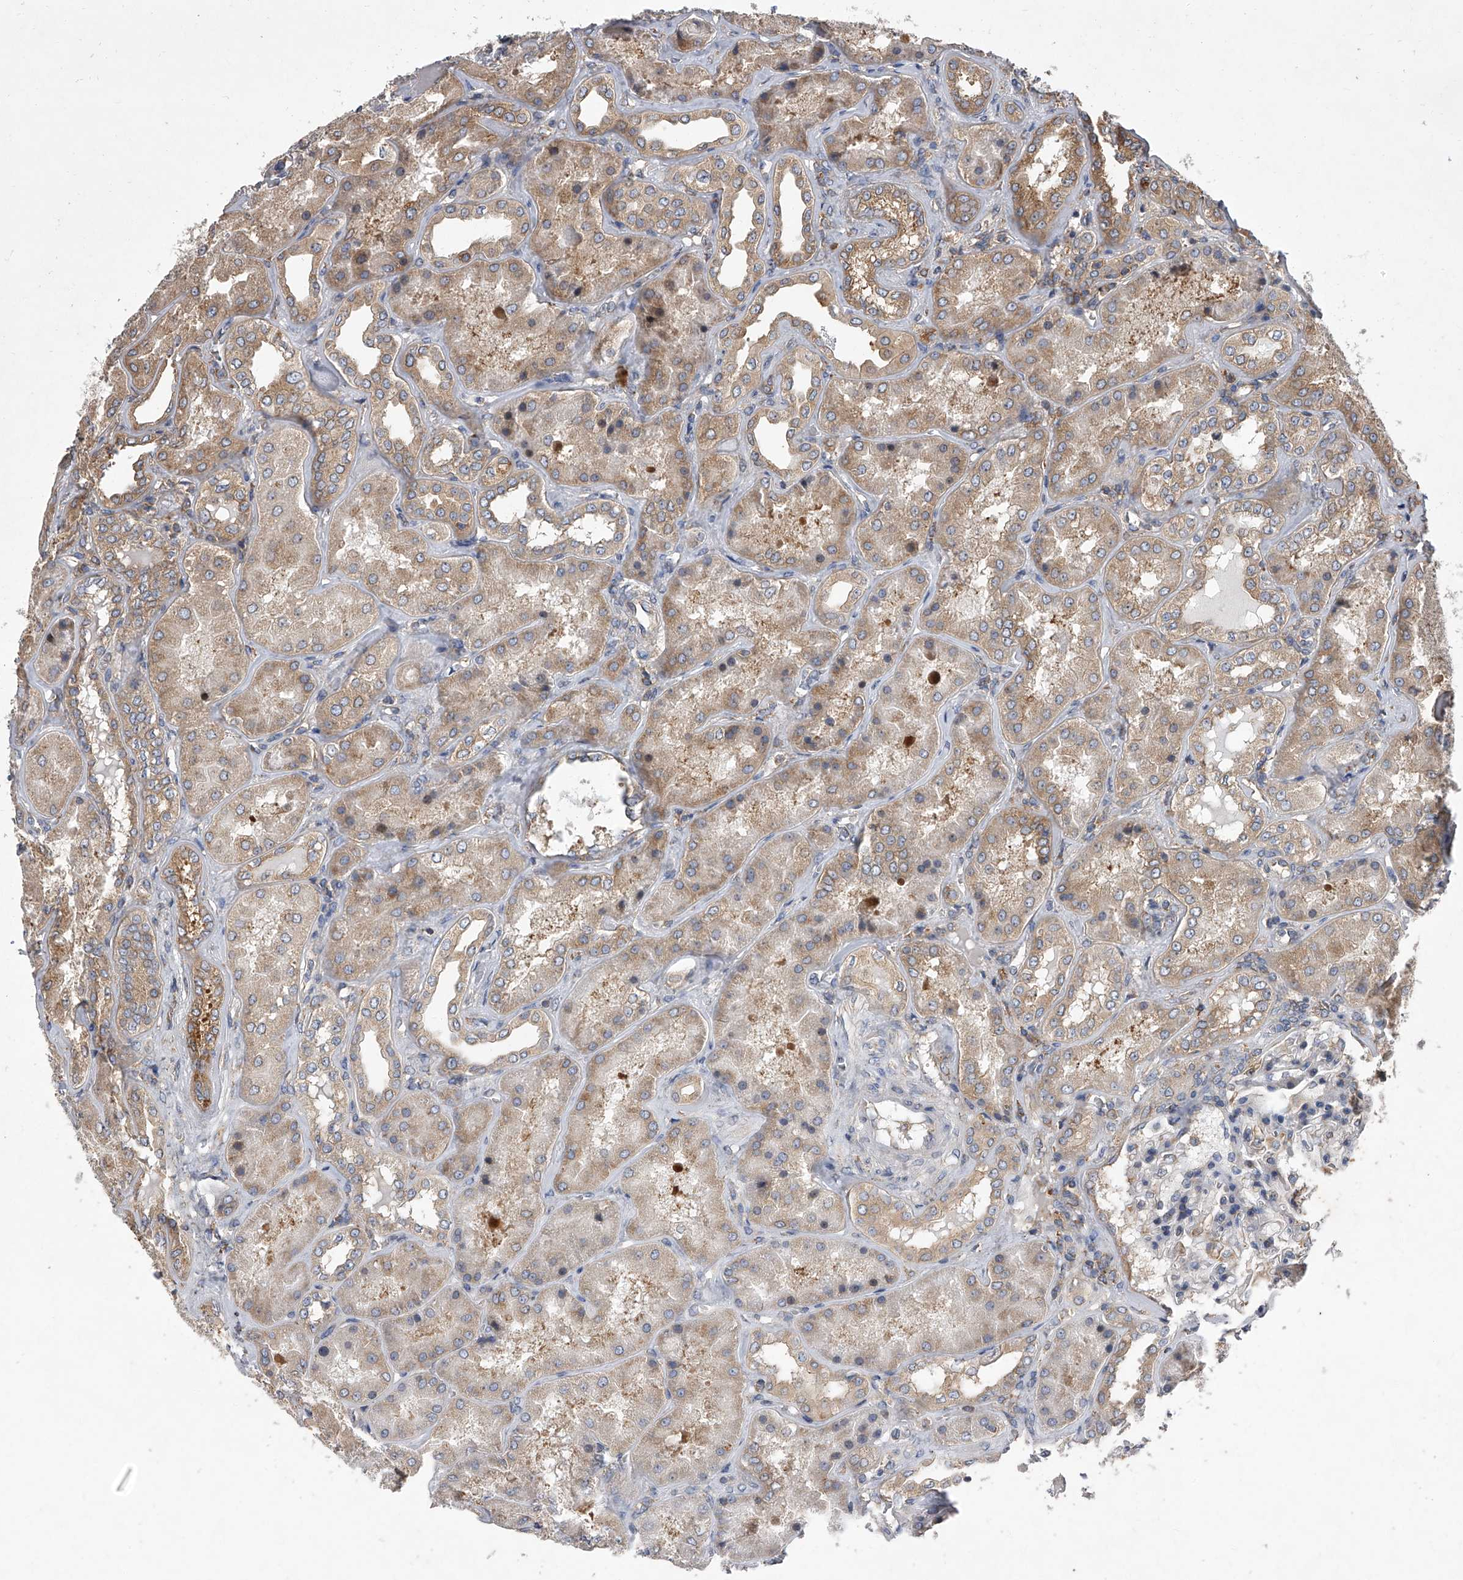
{"staining": {"intensity": "moderate", "quantity": "25%-75%", "location": "cytoplasmic/membranous"}, "tissue": "kidney", "cell_type": "Cells in glomeruli", "image_type": "normal", "snomed": [{"axis": "morphology", "description": "Normal tissue, NOS"}, {"axis": "topography", "description": "Kidney"}], "caption": "This micrograph exhibits benign kidney stained with immunohistochemistry to label a protein in brown. The cytoplasmic/membranous of cells in glomeruli show moderate positivity for the protein. Nuclei are counter-stained blue.", "gene": "EIF2S2", "patient": {"sex": "female", "age": 56}}